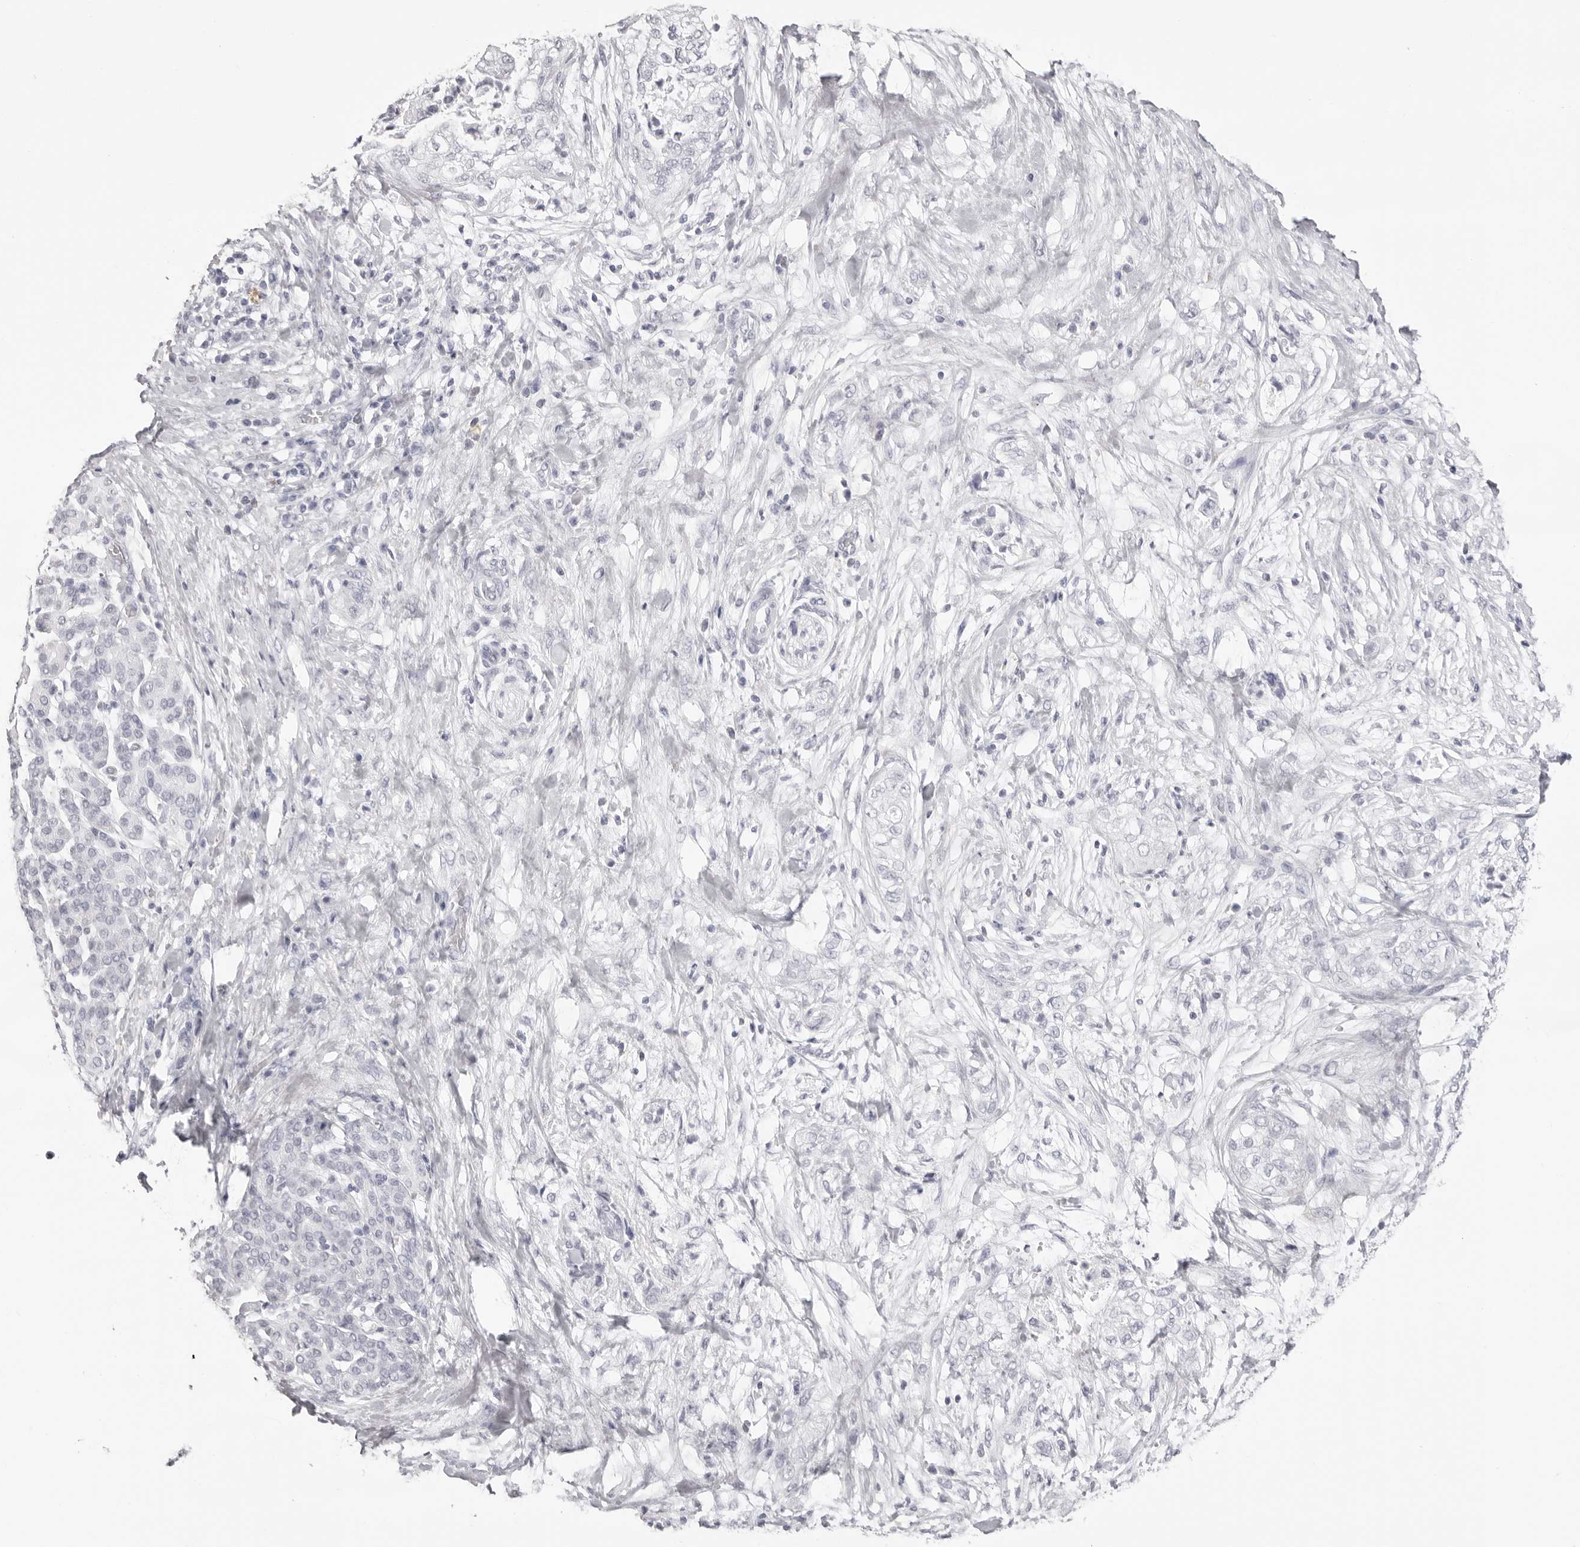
{"staining": {"intensity": "negative", "quantity": "none", "location": "none"}, "tissue": "pancreatic cancer", "cell_type": "Tumor cells", "image_type": "cancer", "snomed": [{"axis": "morphology", "description": "Adenocarcinoma, NOS"}, {"axis": "topography", "description": "Pancreas"}], "caption": "Immunohistochemical staining of pancreatic cancer reveals no significant staining in tumor cells.", "gene": "CST1", "patient": {"sex": "male", "age": 72}}